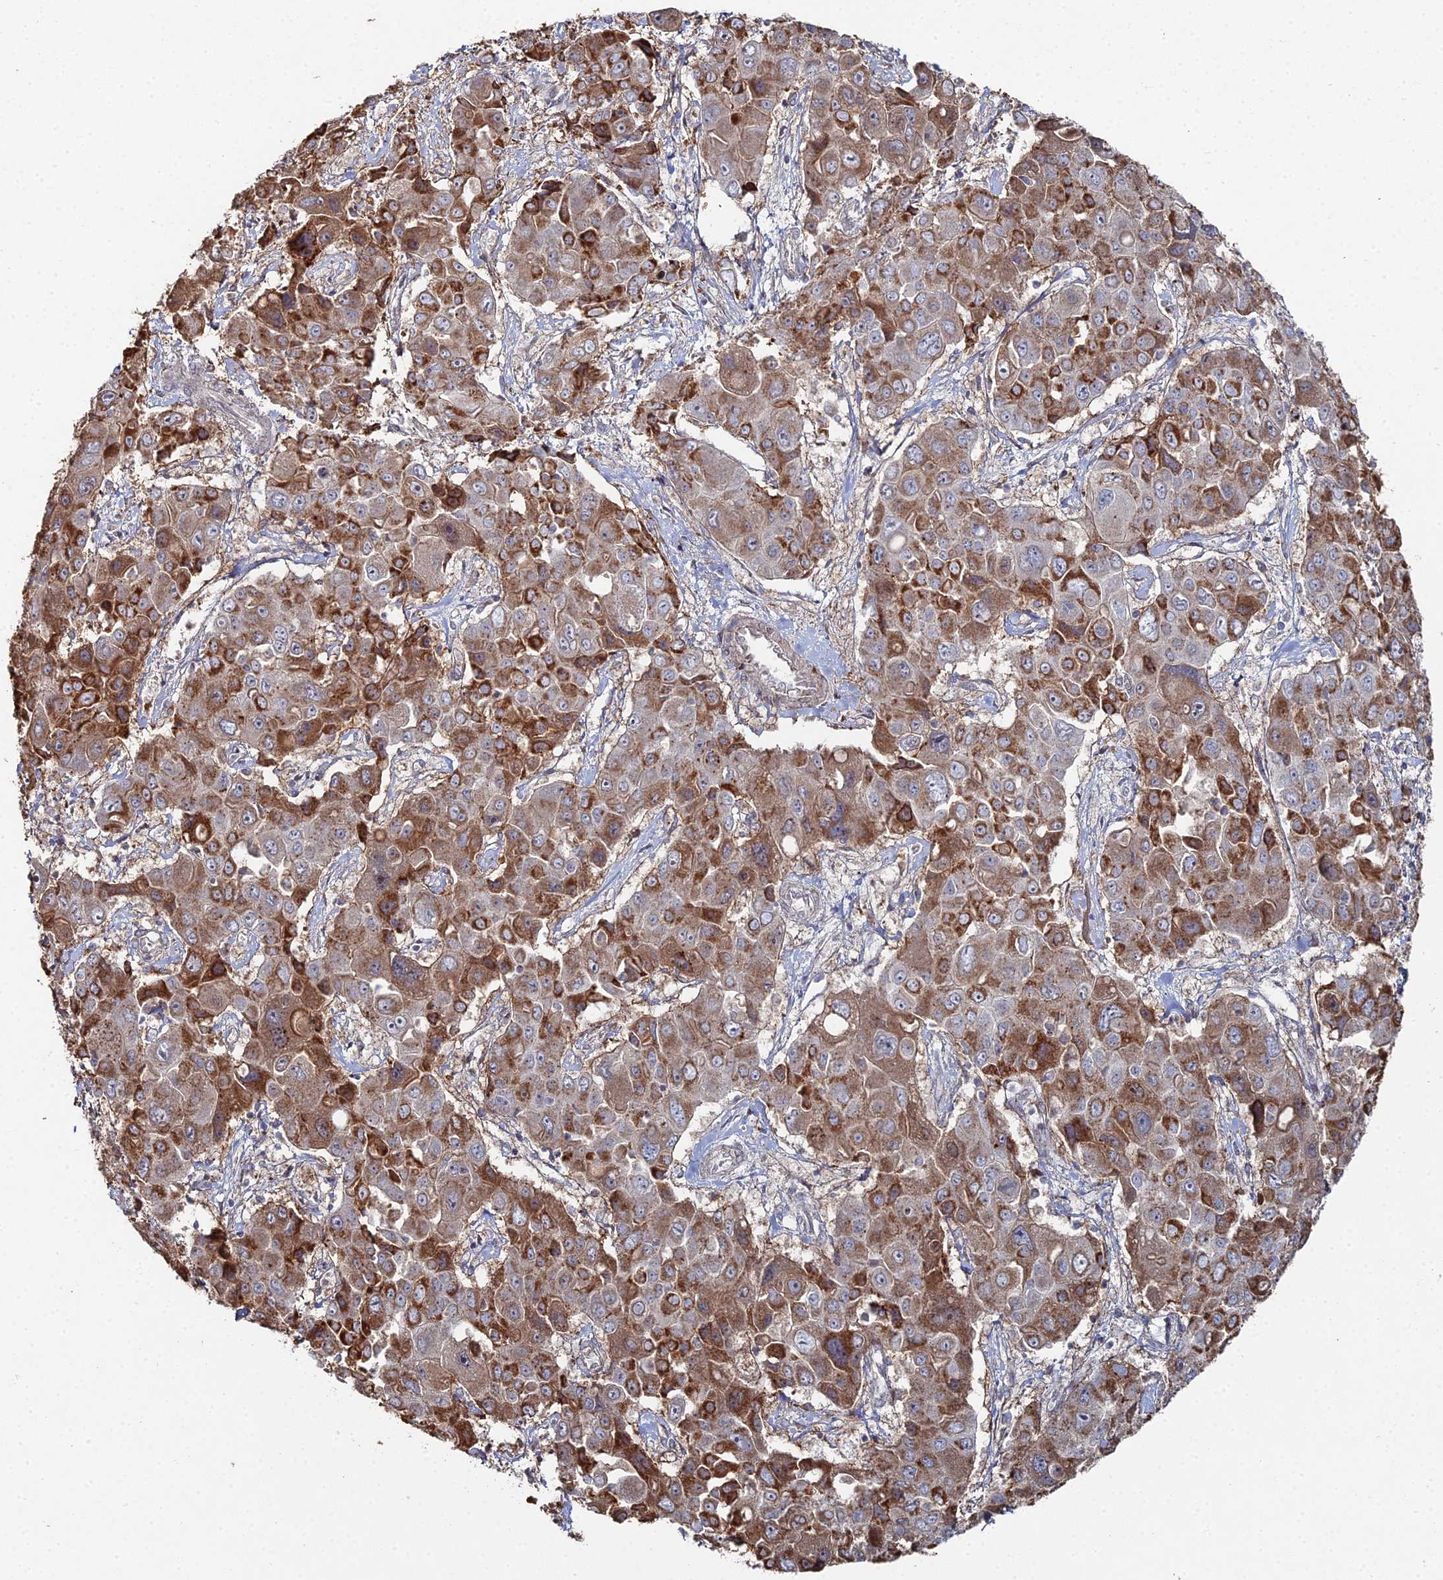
{"staining": {"intensity": "strong", "quantity": "25%-75%", "location": "cytoplasmic/membranous"}, "tissue": "liver cancer", "cell_type": "Tumor cells", "image_type": "cancer", "snomed": [{"axis": "morphology", "description": "Cholangiocarcinoma"}, {"axis": "topography", "description": "Liver"}], "caption": "The histopathology image displays staining of liver cancer (cholangiocarcinoma), revealing strong cytoplasmic/membranous protein positivity (brown color) within tumor cells.", "gene": "SGMS1", "patient": {"sex": "male", "age": 67}}